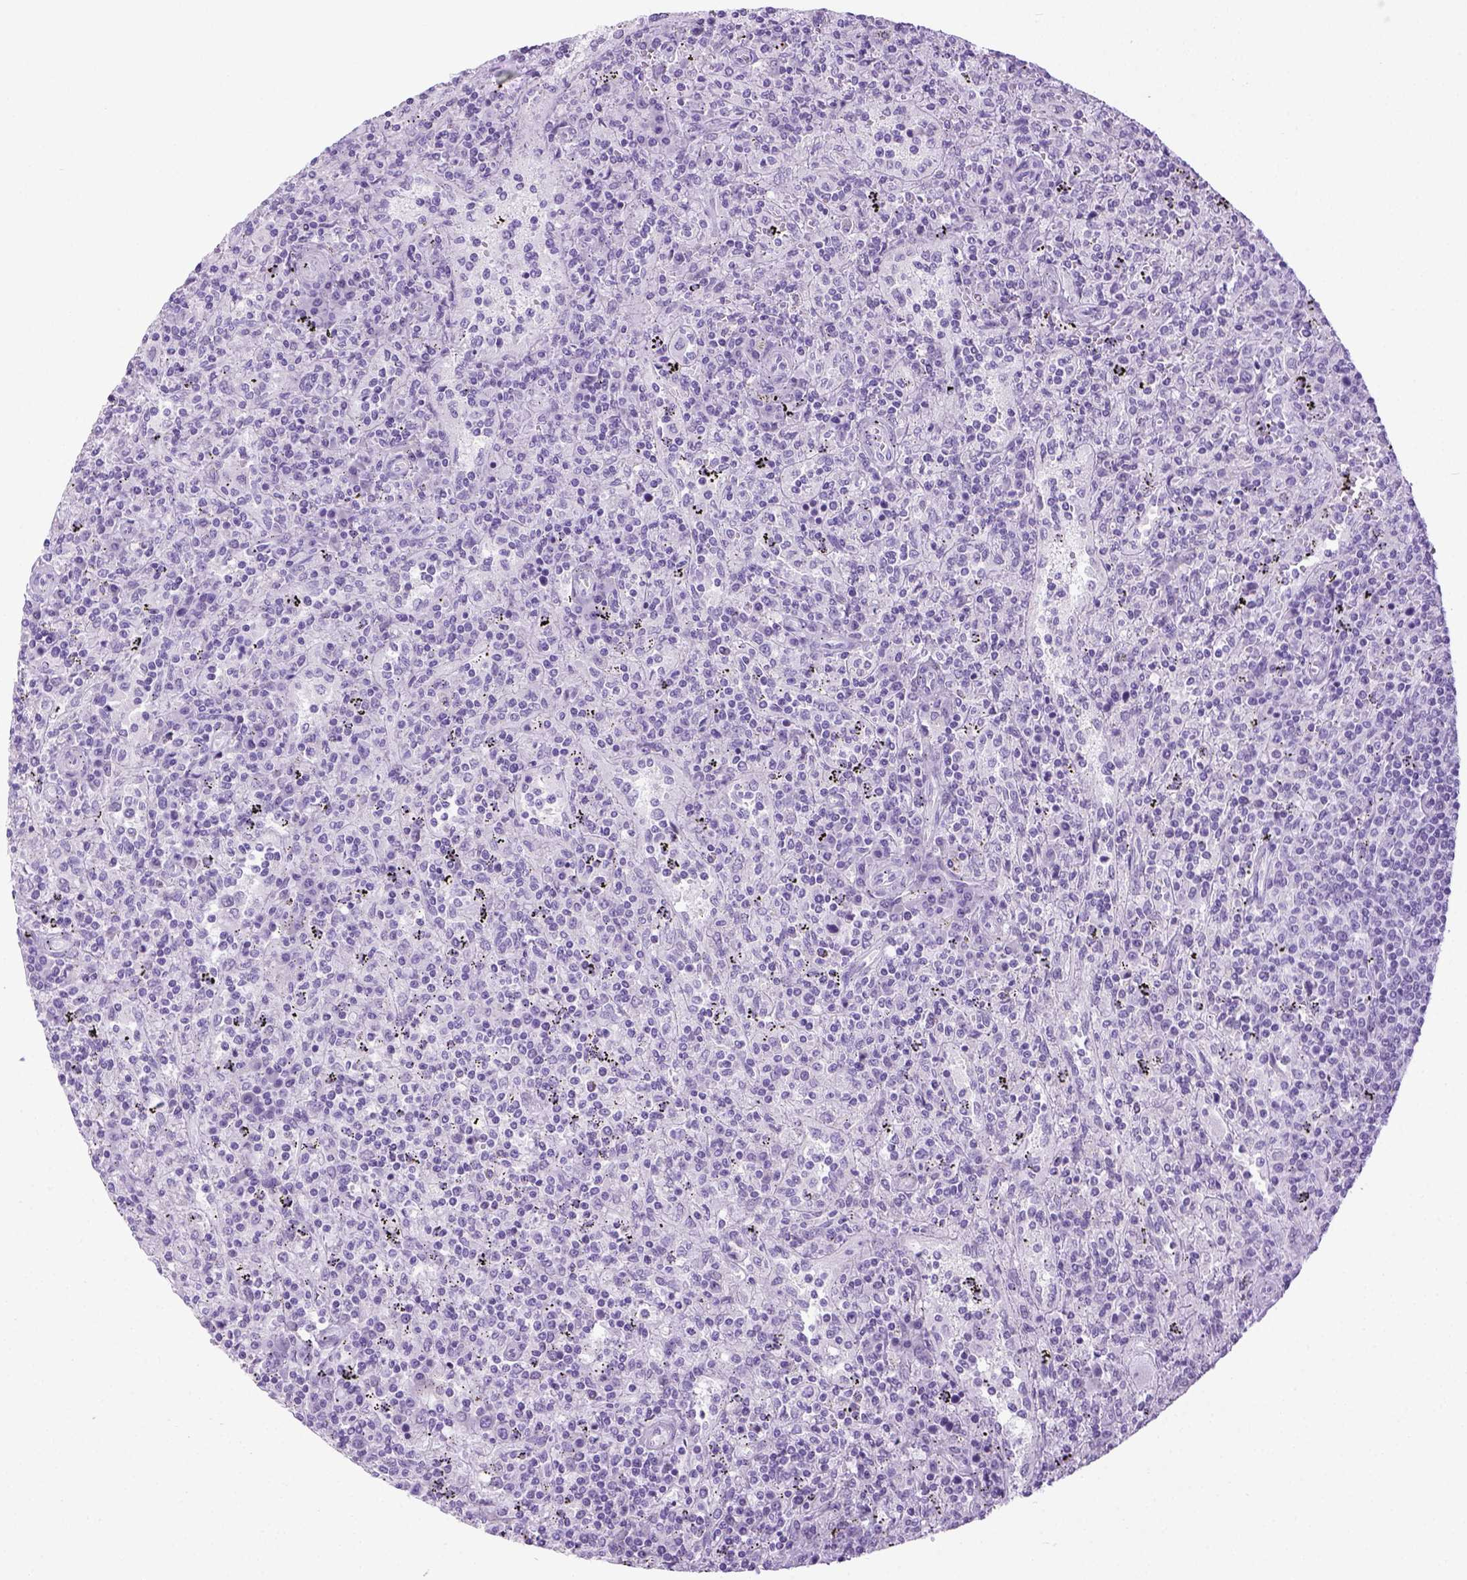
{"staining": {"intensity": "negative", "quantity": "none", "location": "none"}, "tissue": "lymphoma", "cell_type": "Tumor cells", "image_type": "cancer", "snomed": [{"axis": "morphology", "description": "Malignant lymphoma, non-Hodgkin's type, Low grade"}, {"axis": "topography", "description": "Spleen"}], "caption": "The IHC photomicrograph has no significant positivity in tumor cells of low-grade malignant lymphoma, non-Hodgkin's type tissue.", "gene": "LGSN", "patient": {"sex": "male", "age": 62}}